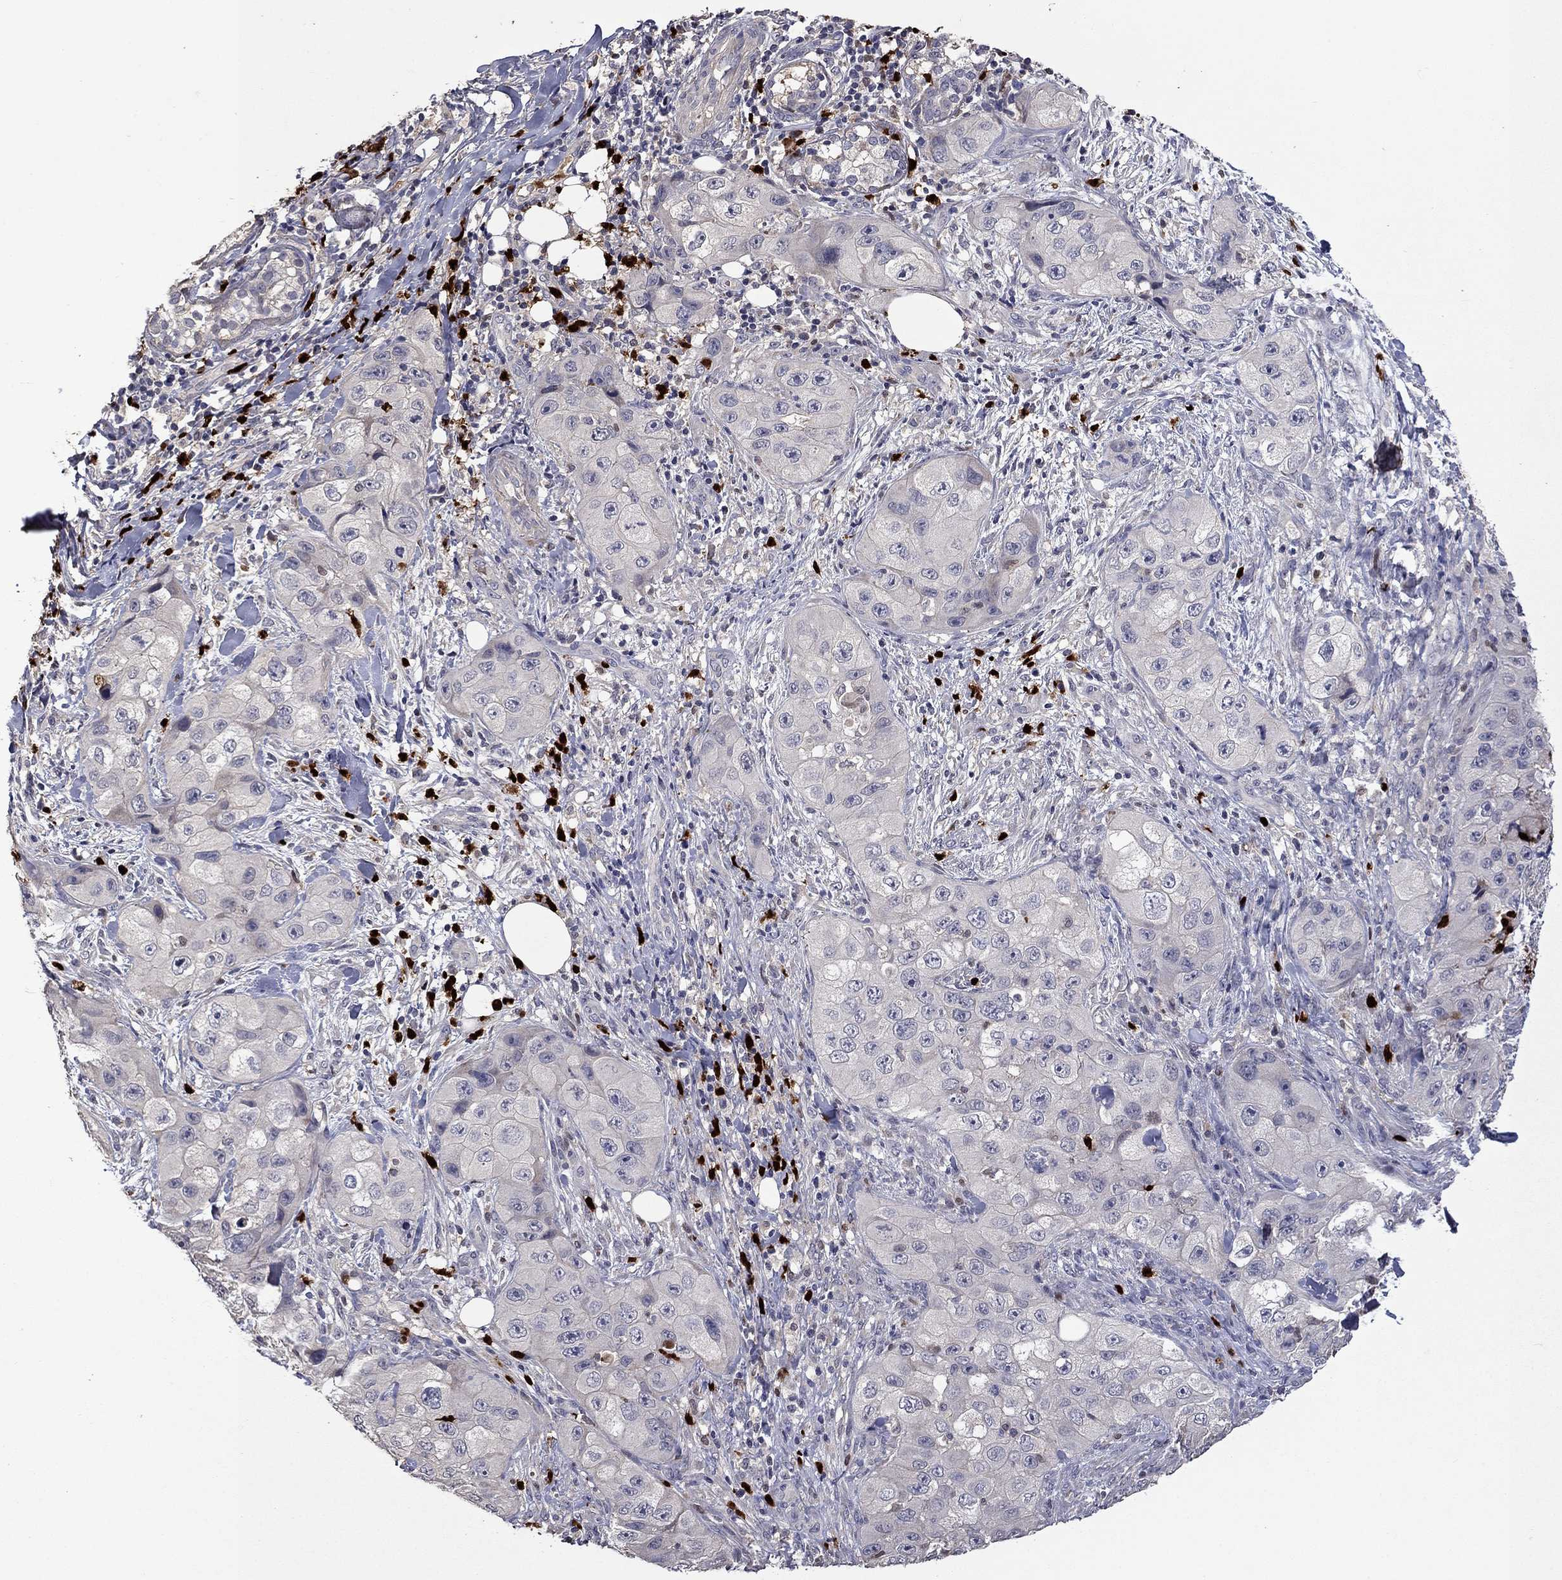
{"staining": {"intensity": "negative", "quantity": "none", "location": "none"}, "tissue": "skin cancer", "cell_type": "Tumor cells", "image_type": "cancer", "snomed": [{"axis": "morphology", "description": "Squamous cell carcinoma, NOS"}, {"axis": "topography", "description": "Skin"}, {"axis": "topography", "description": "Subcutis"}], "caption": "Human skin squamous cell carcinoma stained for a protein using IHC exhibits no staining in tumor cells.", "gene": "SATB1", "patient": {"sex": "male", "age": 73}}